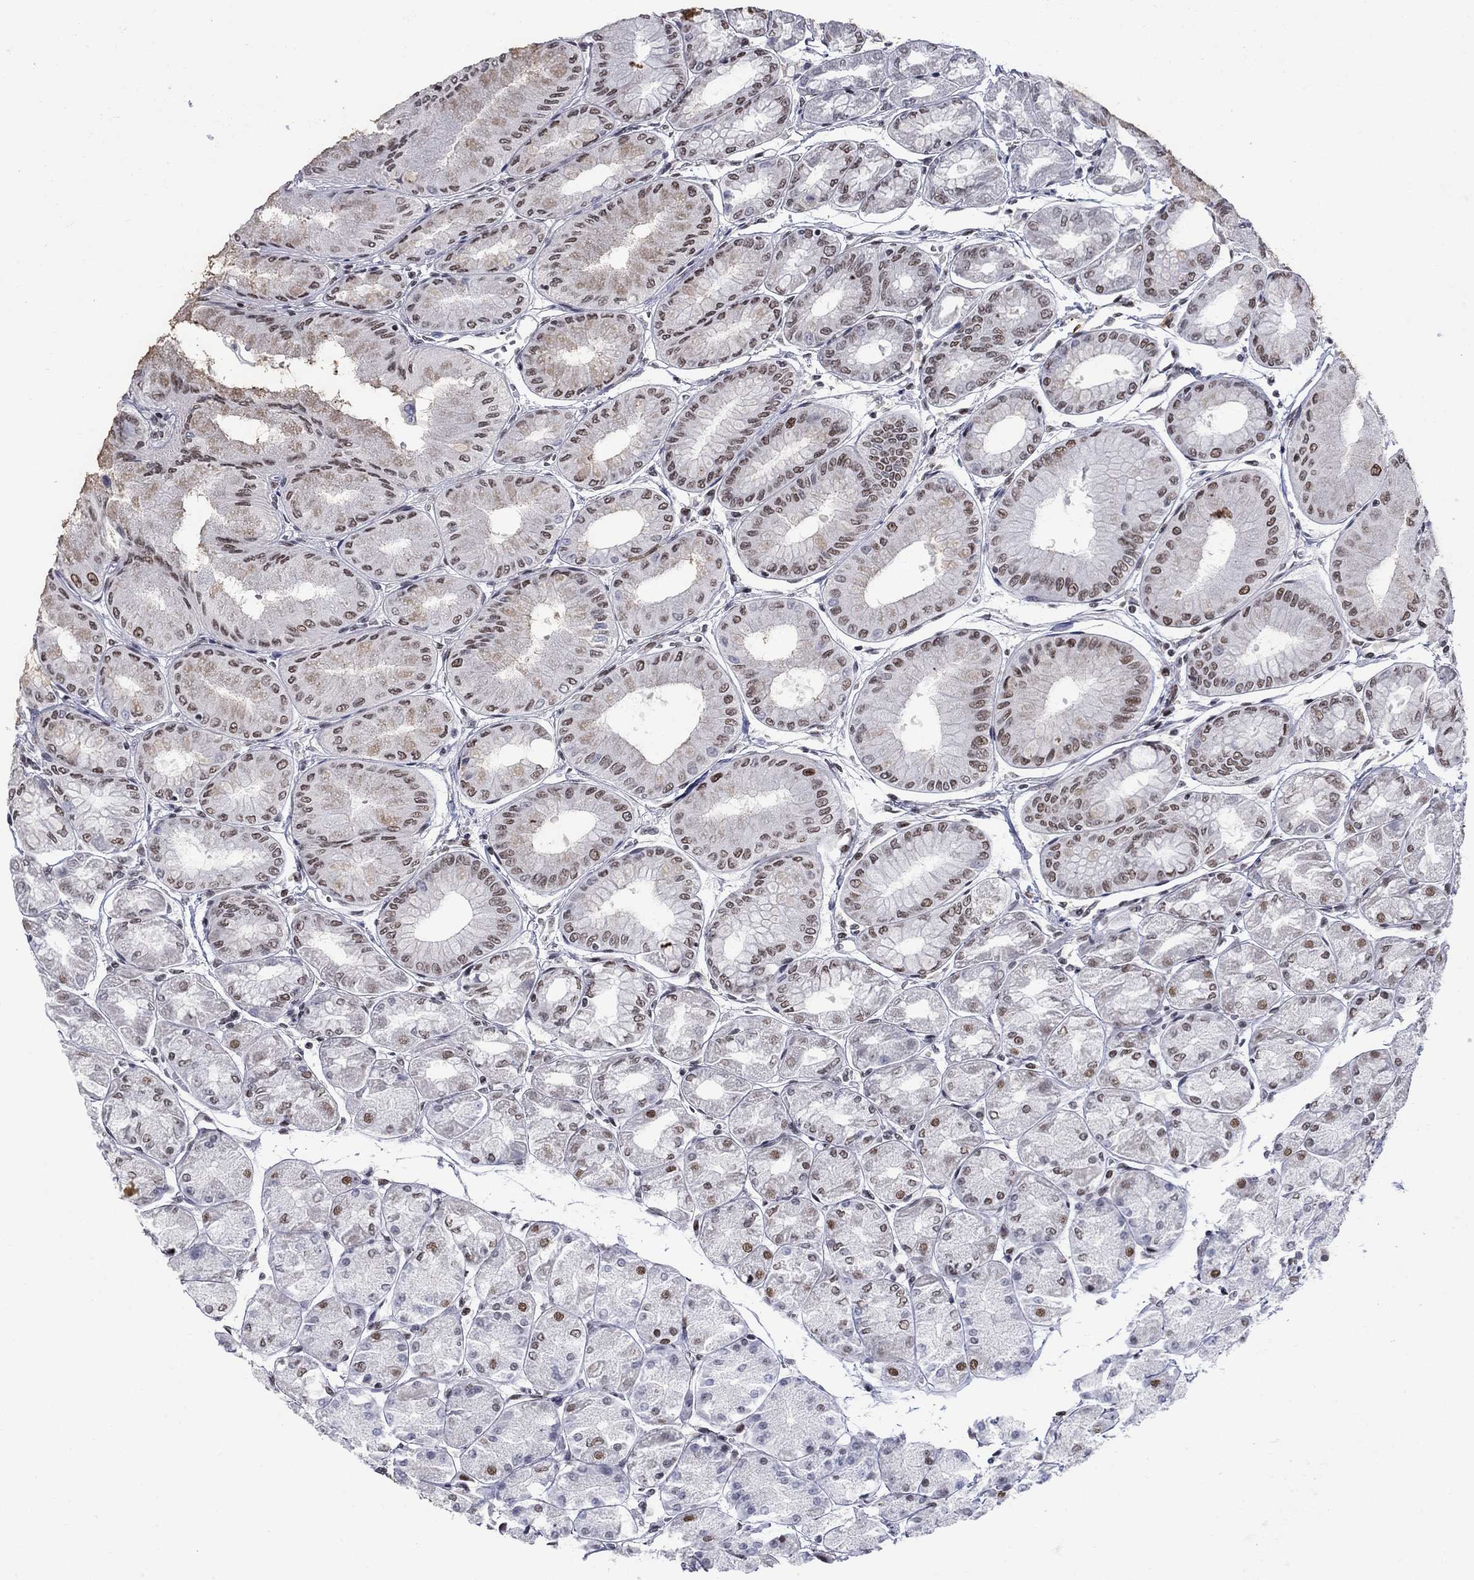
{"staining": {"intensity": "moderate", "quantity": "25%-75%", "location": "nuclear"}, "tissue": "stomach", "cell_type": "Glandular cells", "image_type": "normal", "snomed": [{"axis": "morphology", "description": "Normal tissue, NOS"}, {"axis": "topography", "description": "Stomach, upper"}], "caption": "IHC photomicrograph of benign stomach: stomach stained using immunohistochemistry reveals medium levels of moderate protein expression localized specifically in the nuclear of glandular cells, appearing as a nuclear brown color.", "gene": "NPAS3", "patient": {"sex": "male", "age": 60}}